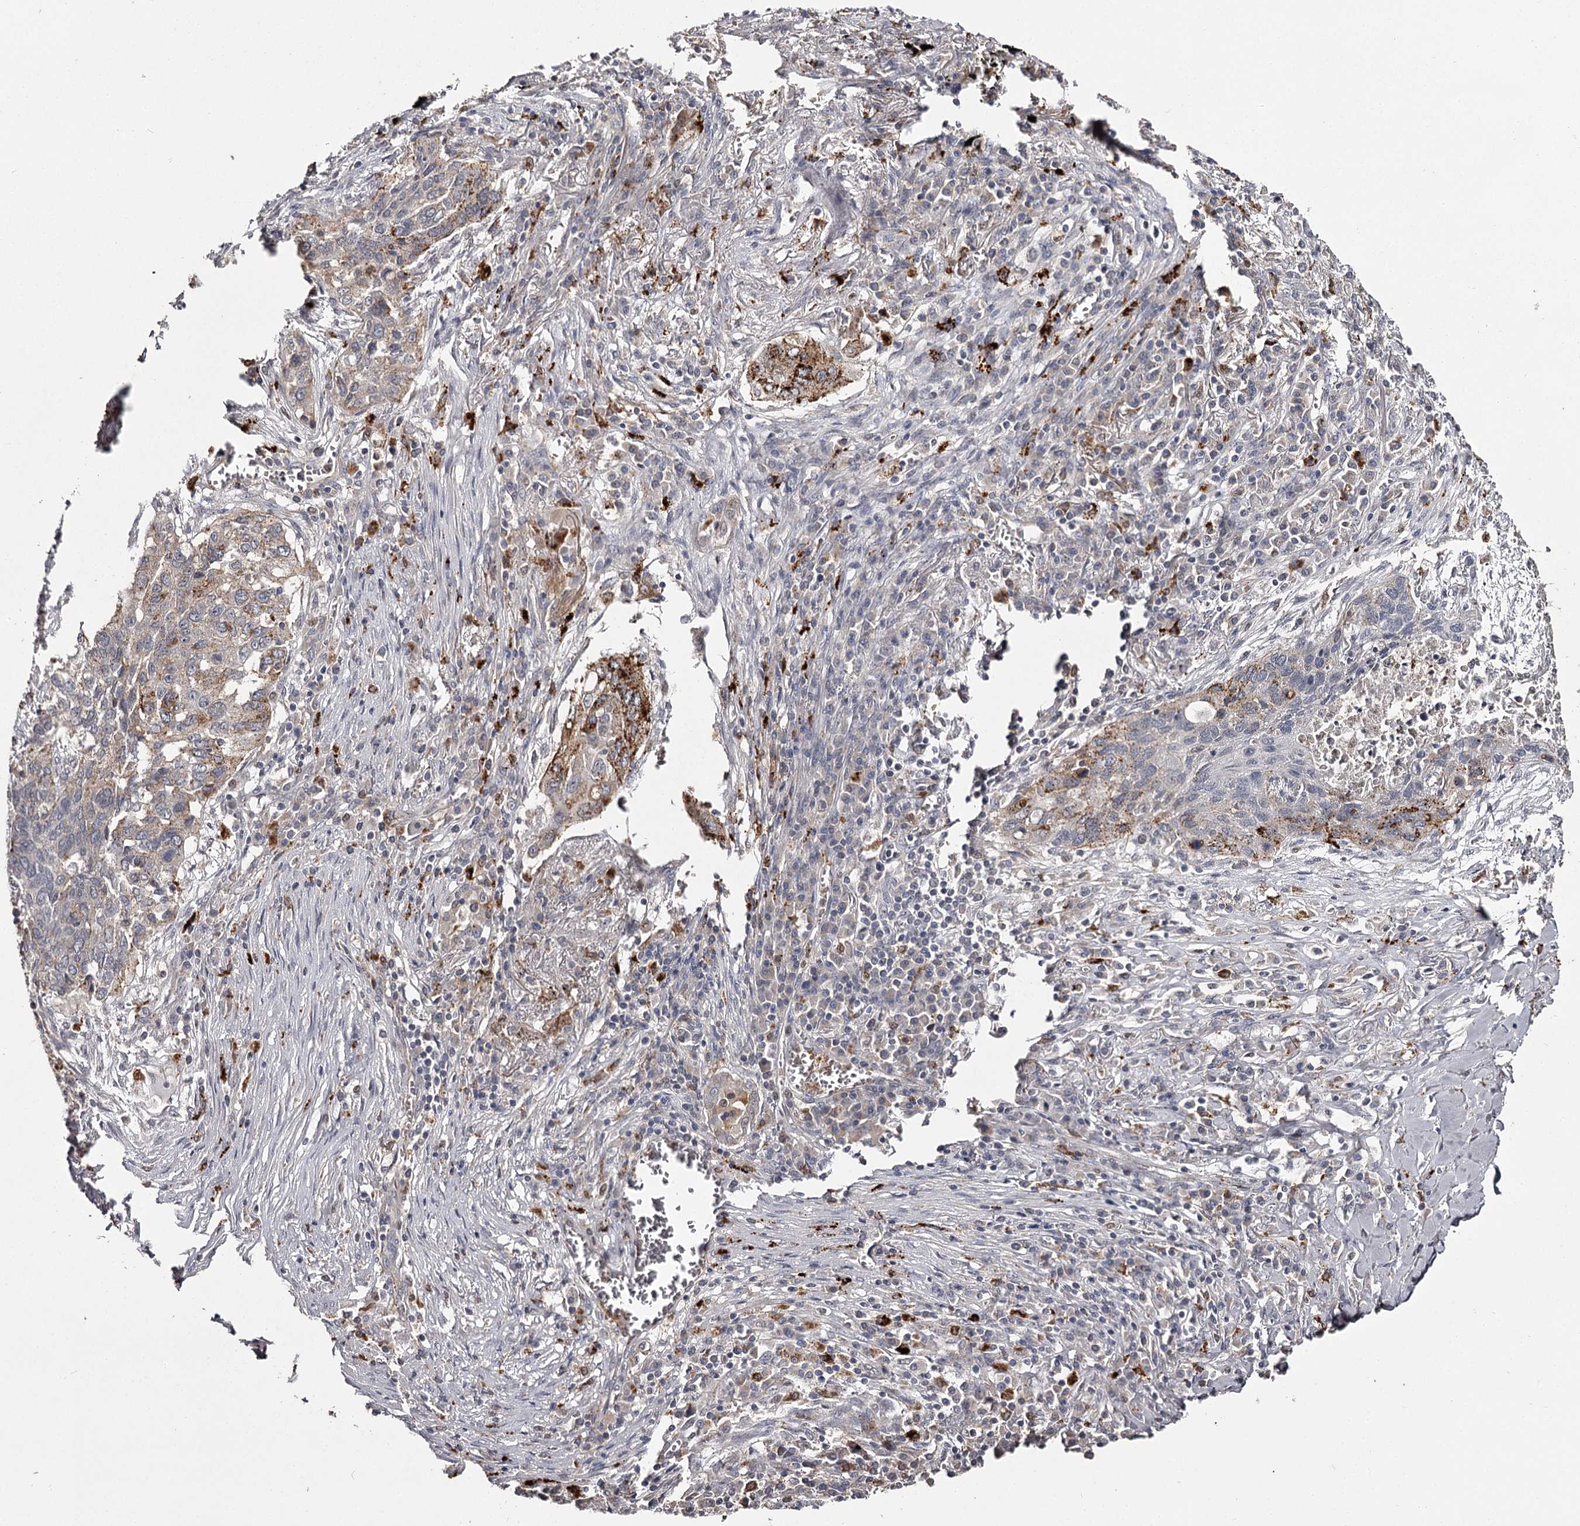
{"staining": {"intensity": "moderate", "quantity": "<25%", "location": "cytoplasmic/membranous"}, "tissue": "lung cancer", "cell_type": "Tumor cells", "image_type": "cancer", "snomed": [{"axis": "morphology", "description": "Squamous cell carcinoma, NOS"}, {"axis": "topography", "description": "Lung"}], "caption": "Tumor cells display moderate cytoplasmic/membranous positivity in about <25% of cells in squamous cell carcinoma (lung).", "gene": "SLC32A1", "patient": {"sex": "female", "age": 63}}